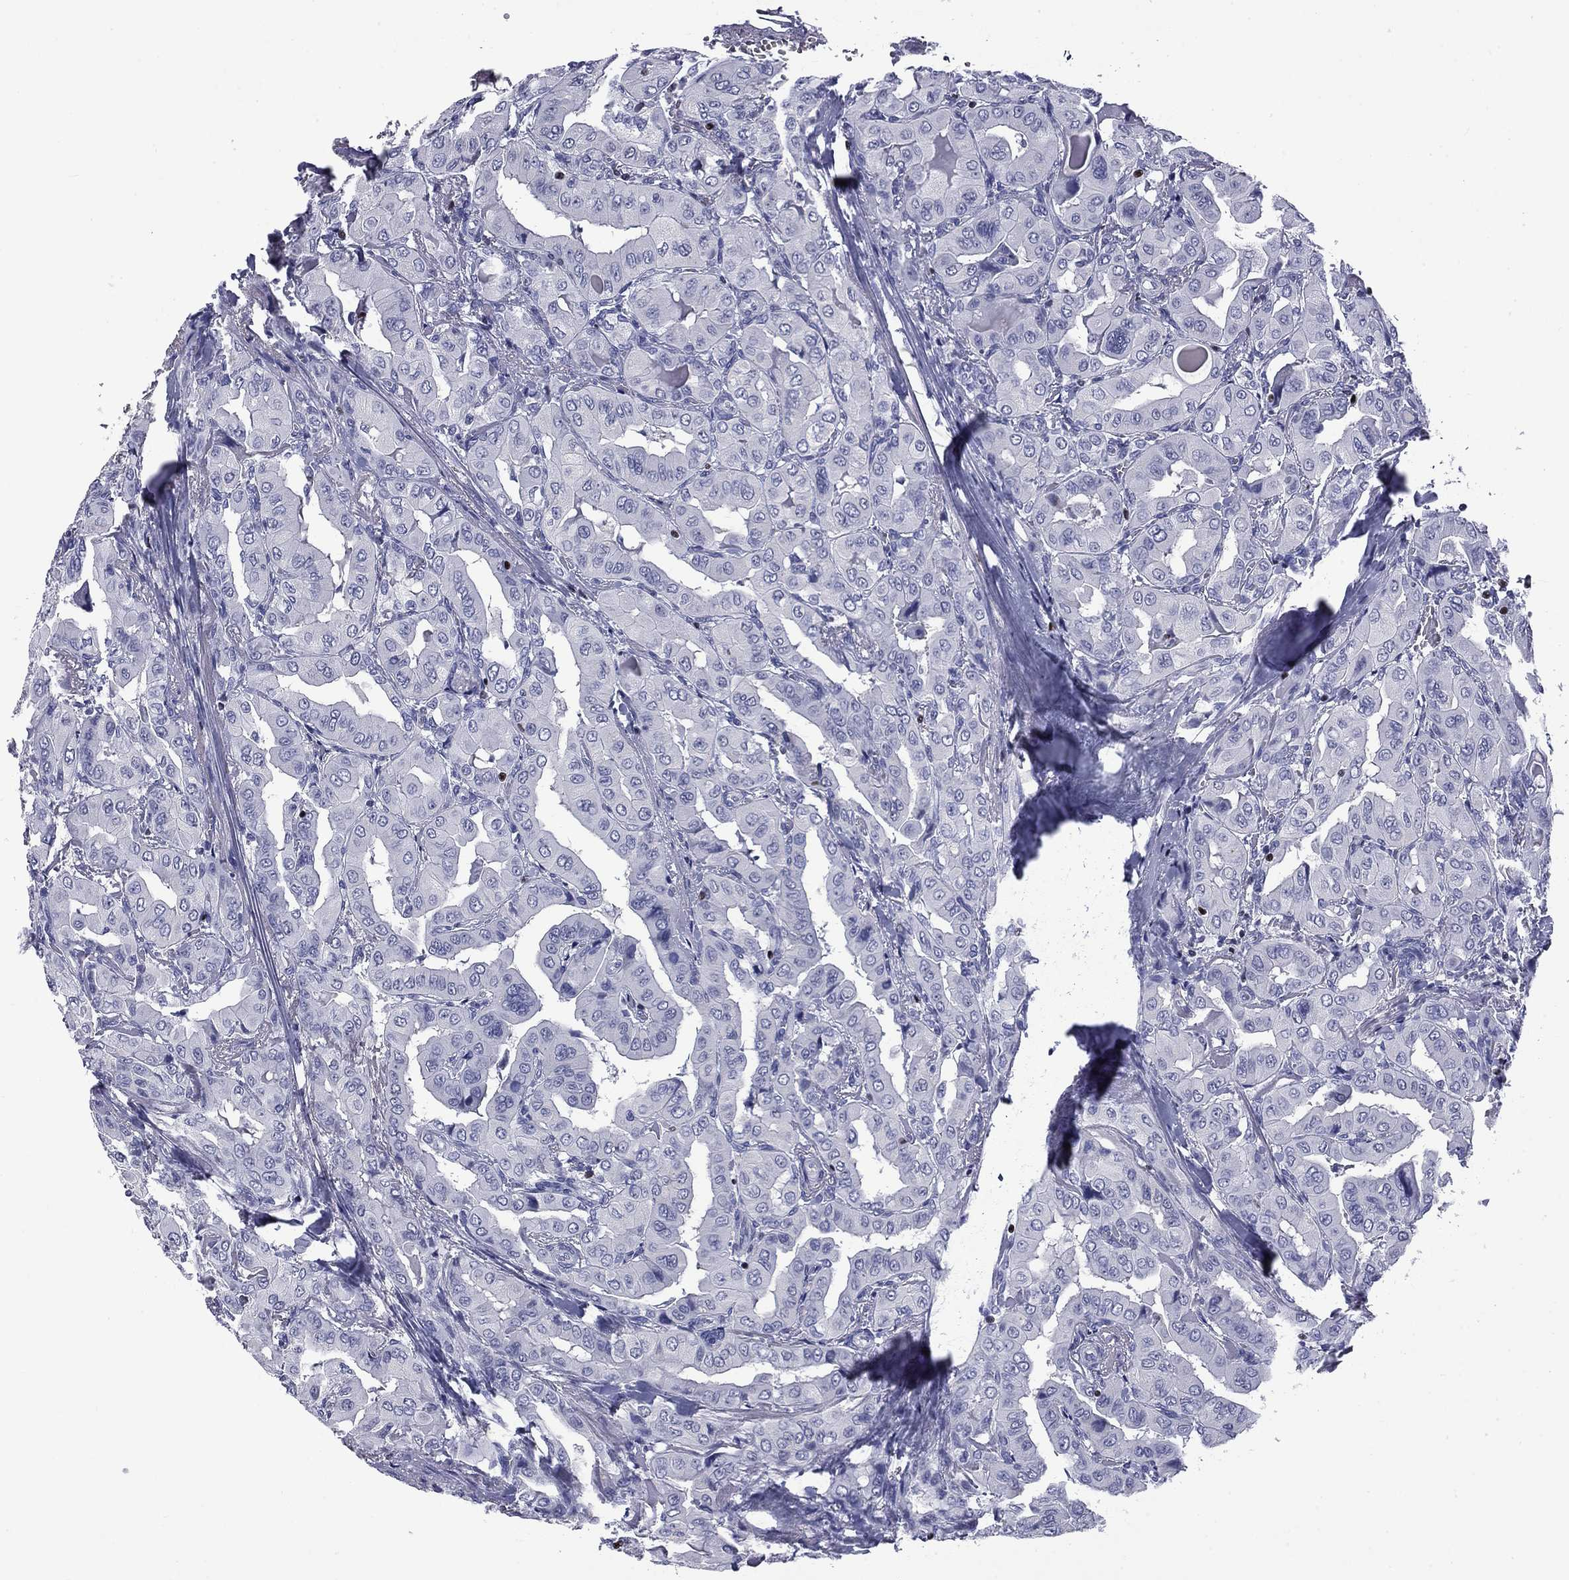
{"staining": {"intensity": "negative", "quantity": "none", "location": "none"}, "tissue": "thyroid cancer", "cell_type": "Tumor cells", "image_type": "cancer", "snomed": [{"axis": "morphology", "description": "Normal tissue, NOS"}, {"axis": "morphology", "description": "Papillary adenocarcinoma, NOS"}, {"axis": "topography", "description": "Thyroid gland"}], "caption": "An immunohistochemistry (IHC) micrograph of papillary adenocarcinoma (thyroid) is shown. There is no staining in tumor cells of papillary adenocarcinoma (thyroid).", "gene": "IKZF3", "patient": {"sex": "female", "age": 66}}